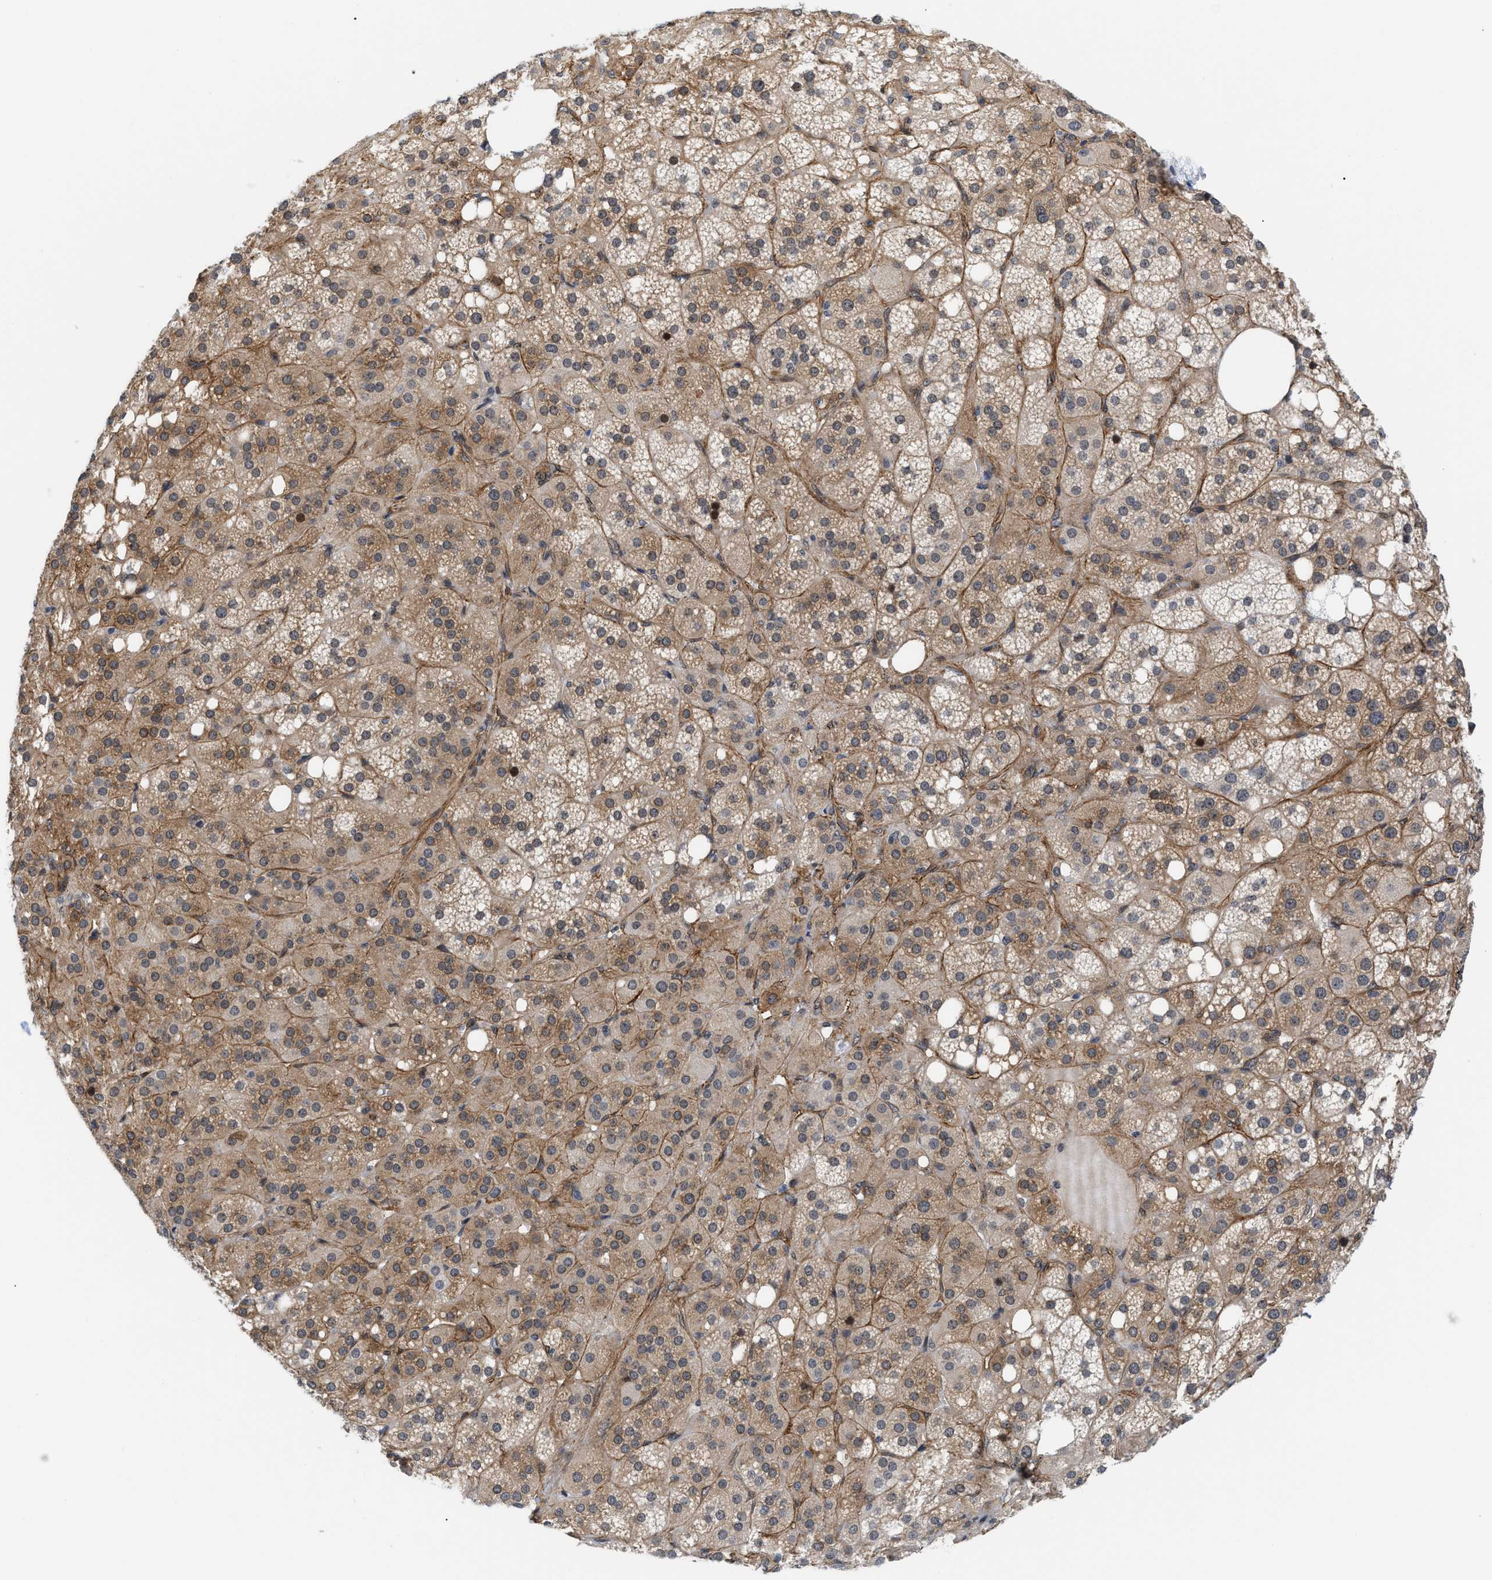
{"staining": {"intensity": "moderate", "quantity": "25%-75%", "location": "cytoplasmic/membranous,nuclear"}, "tissue": "adrenal gland", "cell_type": "Glandular cells", "image_type": "normal", "snomed": [{"axis": "morphology", "description": "Normal tissue, NOS"}, {"axis": "topography", "description": "Adrenal gland"}], "caption": "Glandular cells demonstrate medium levels of moderate cytoplasmic/membranous,nuclear staining in approximately 25%-75% of cells in benign human adrenal gland. (IHC, brightfield microscopy, high magnification).", "gene": "GPRASP2", "patient": {"sex": "female", "age": 59}}